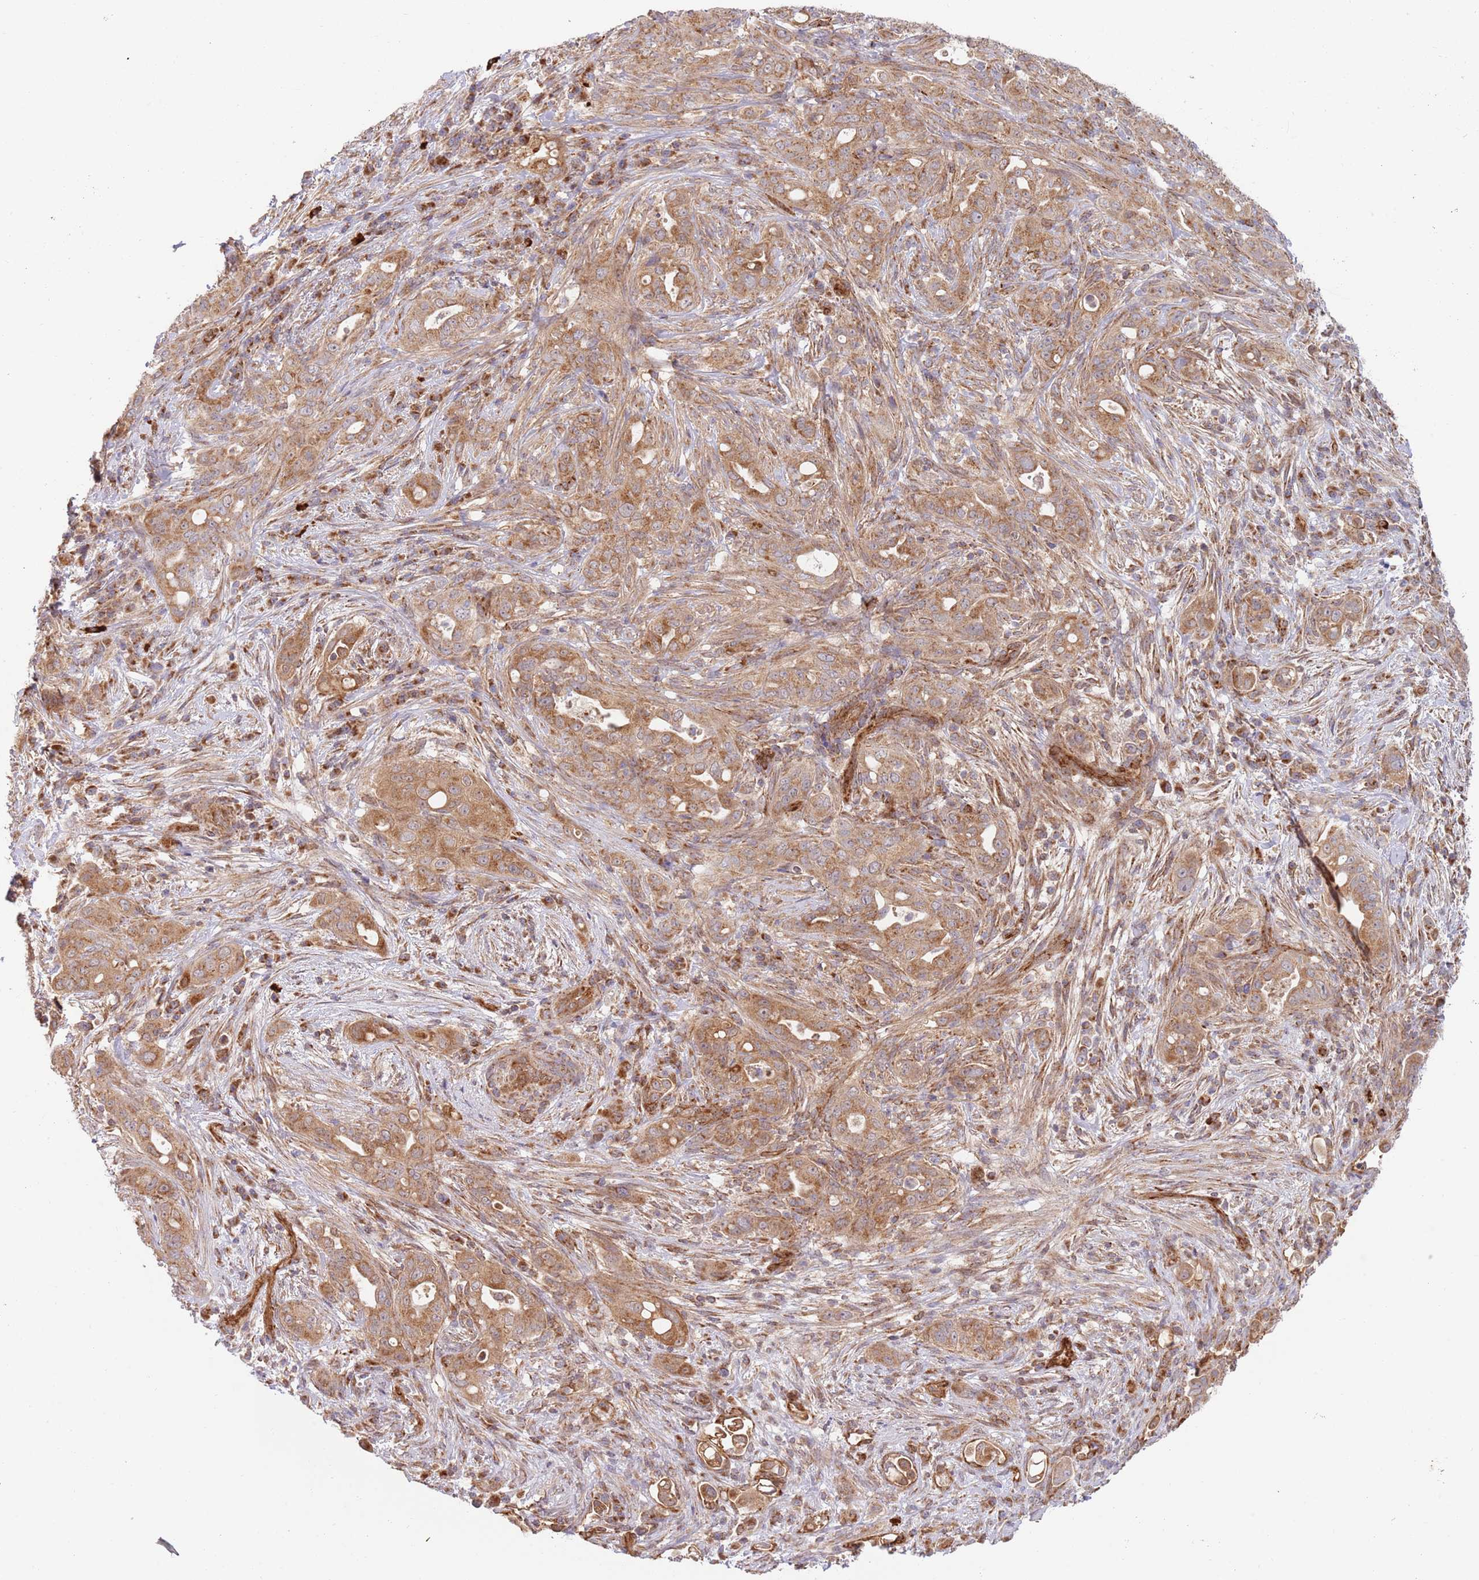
{"staining": {"intensity": "moderate", "quantity": ">75%", "location": "cytoplasmic/membranous"}, "tissue": "pancreatic cancer", "cell_type": "Tumor cells", "image_type": "cancer", "snomed": [{"axis": "morphology", "description": "Normal tissue, NOS"}, {"axis": "morphology", "description": "Adenocarcinoma, NOS"}, {"axis": "topography", "description": "Lymph node"}, {"axis": "topography", "description": "Pancreas"}], "caption": "High-power microscopy captured an IHC image of pancreatic cancer (adenocarcinoma), revealing moderate cytoplasmic/membranous positivity in about >75% of tumor cells.", "gene": "GUK1", "patient": {"sex": "female", "age": 67}}